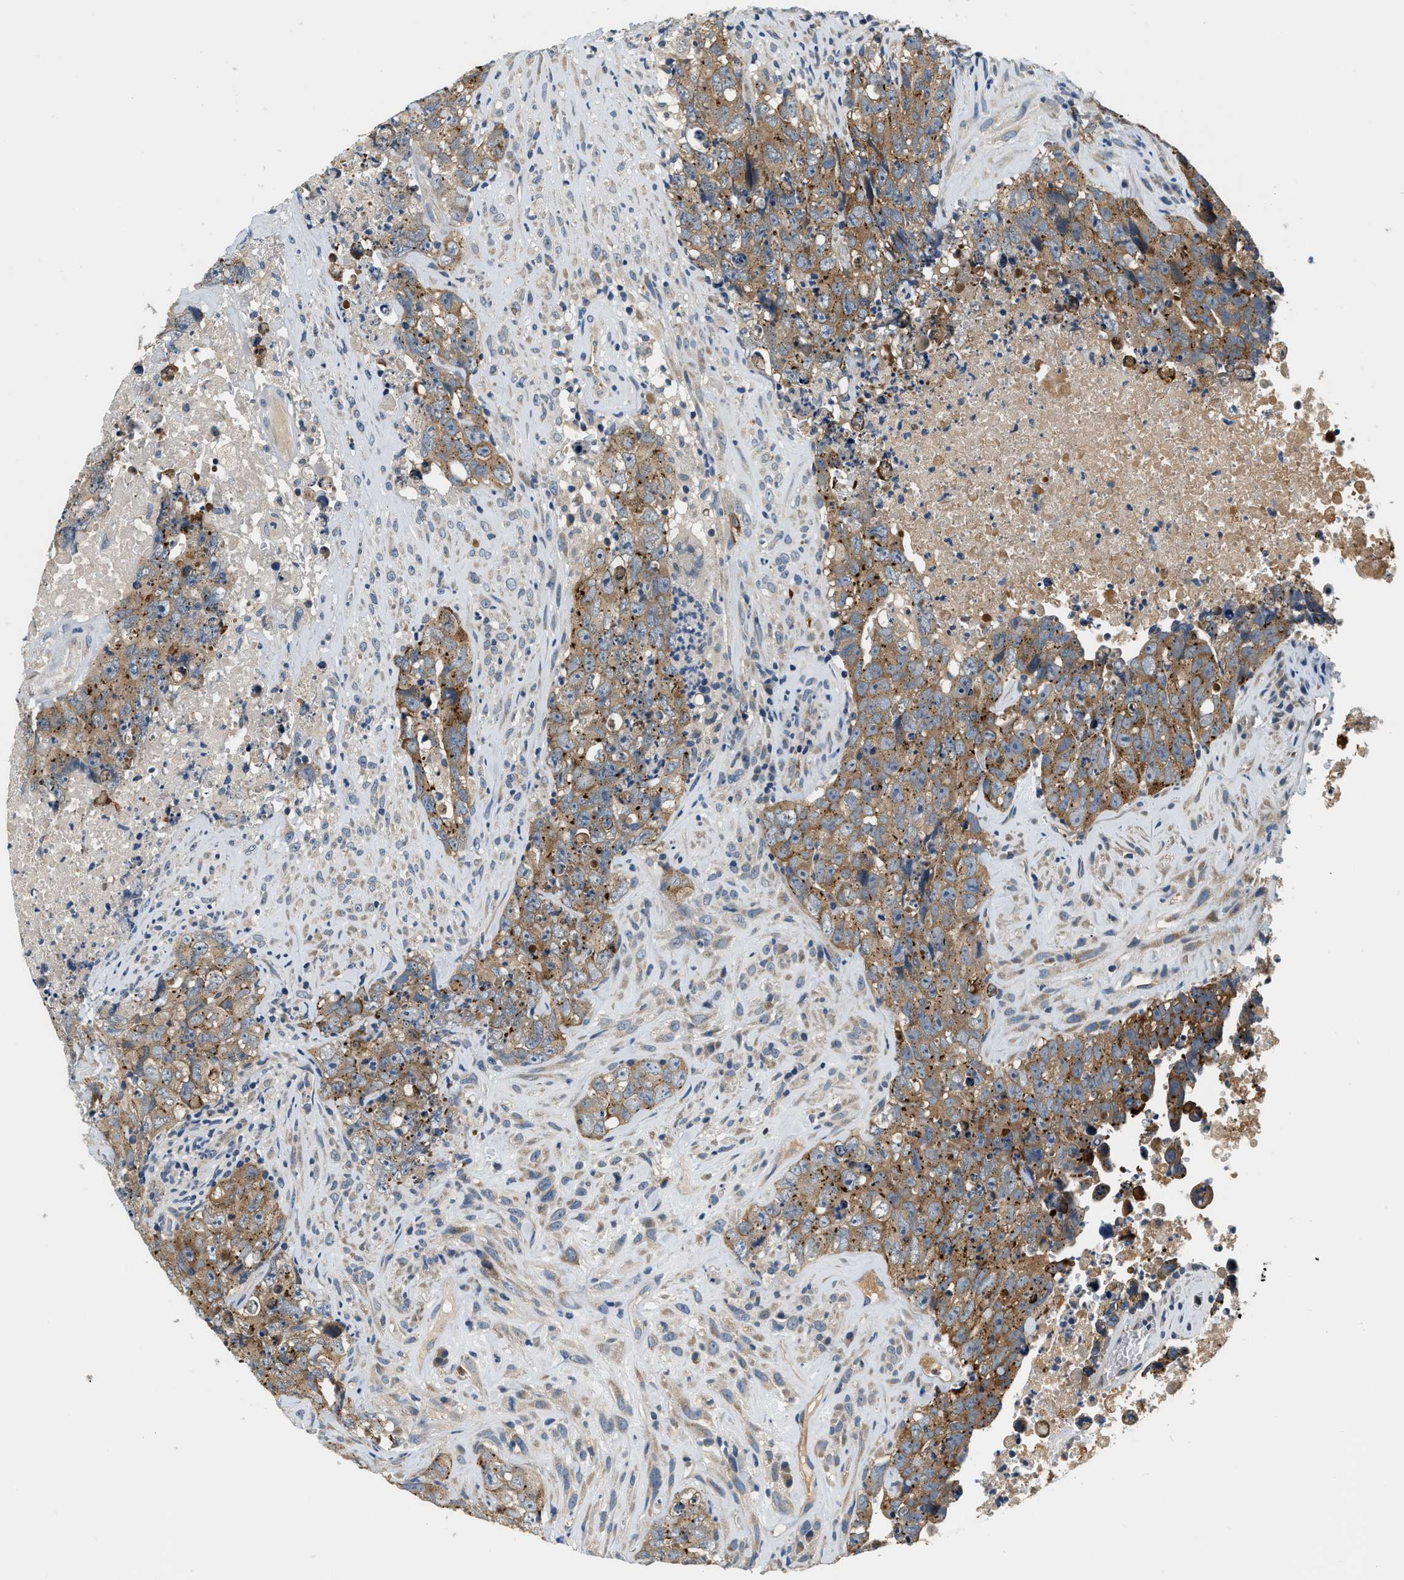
{"staining": {"intensity": "moderate", "quantity": ">75%", "location": "cytoplasmic/membranous"}, "tissue": "testis cancer", "cell_type": "Tumor cells", "image_type": "cancer", "snomed": [{"axis": "morphology", "description": "Carcinoma, Embryonal, NOS"}, {"axis": "topography", "description": "Testis"}], "caption": "Protein staining shows moderate cytoplasmic/membranous positivity in approximately >75% of tumor cells in testis cancer (embryonal carcinoma).", "gene": "YAE1", "patient": {"sex": "male", "age": 32}}